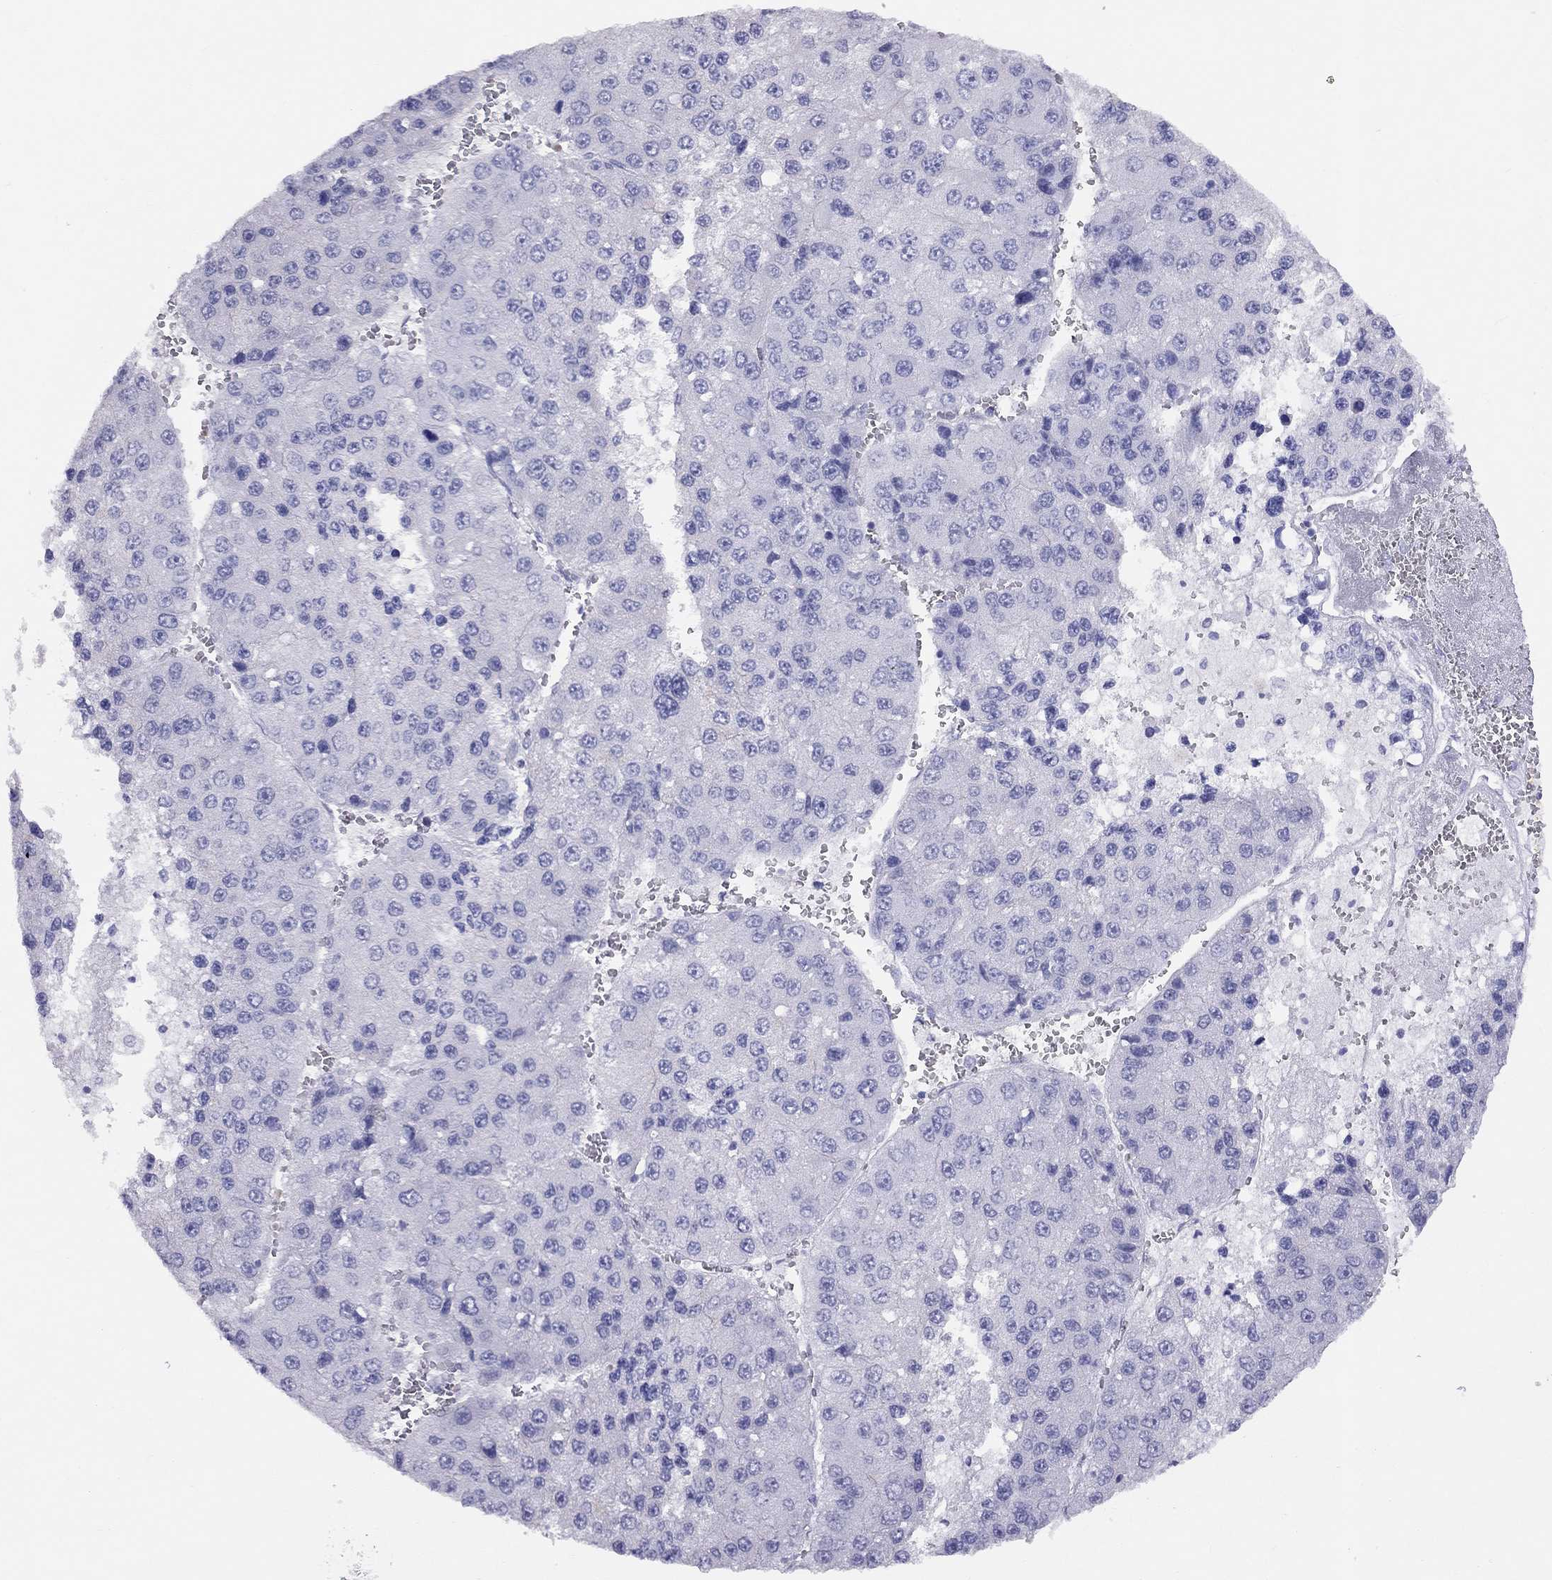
{"staining": {"intensity": "negative", "quantity": "none", "location": "none"}, "tissue": "liver cancer", "cell_type": "Tumor cells", "image_type": "cancer", "snomed": [{"axis": "morphology", "description": "Carcinoma, Hepatocellular, NOS"}, {"axis": "topography", "description": "Liver"}], "caption": "Tumor cells show no significant staining in liver cancer. Nuclei are stained in blue.", "gene": "FSCN3", "patient": {"sex": "female", "age": 73}}